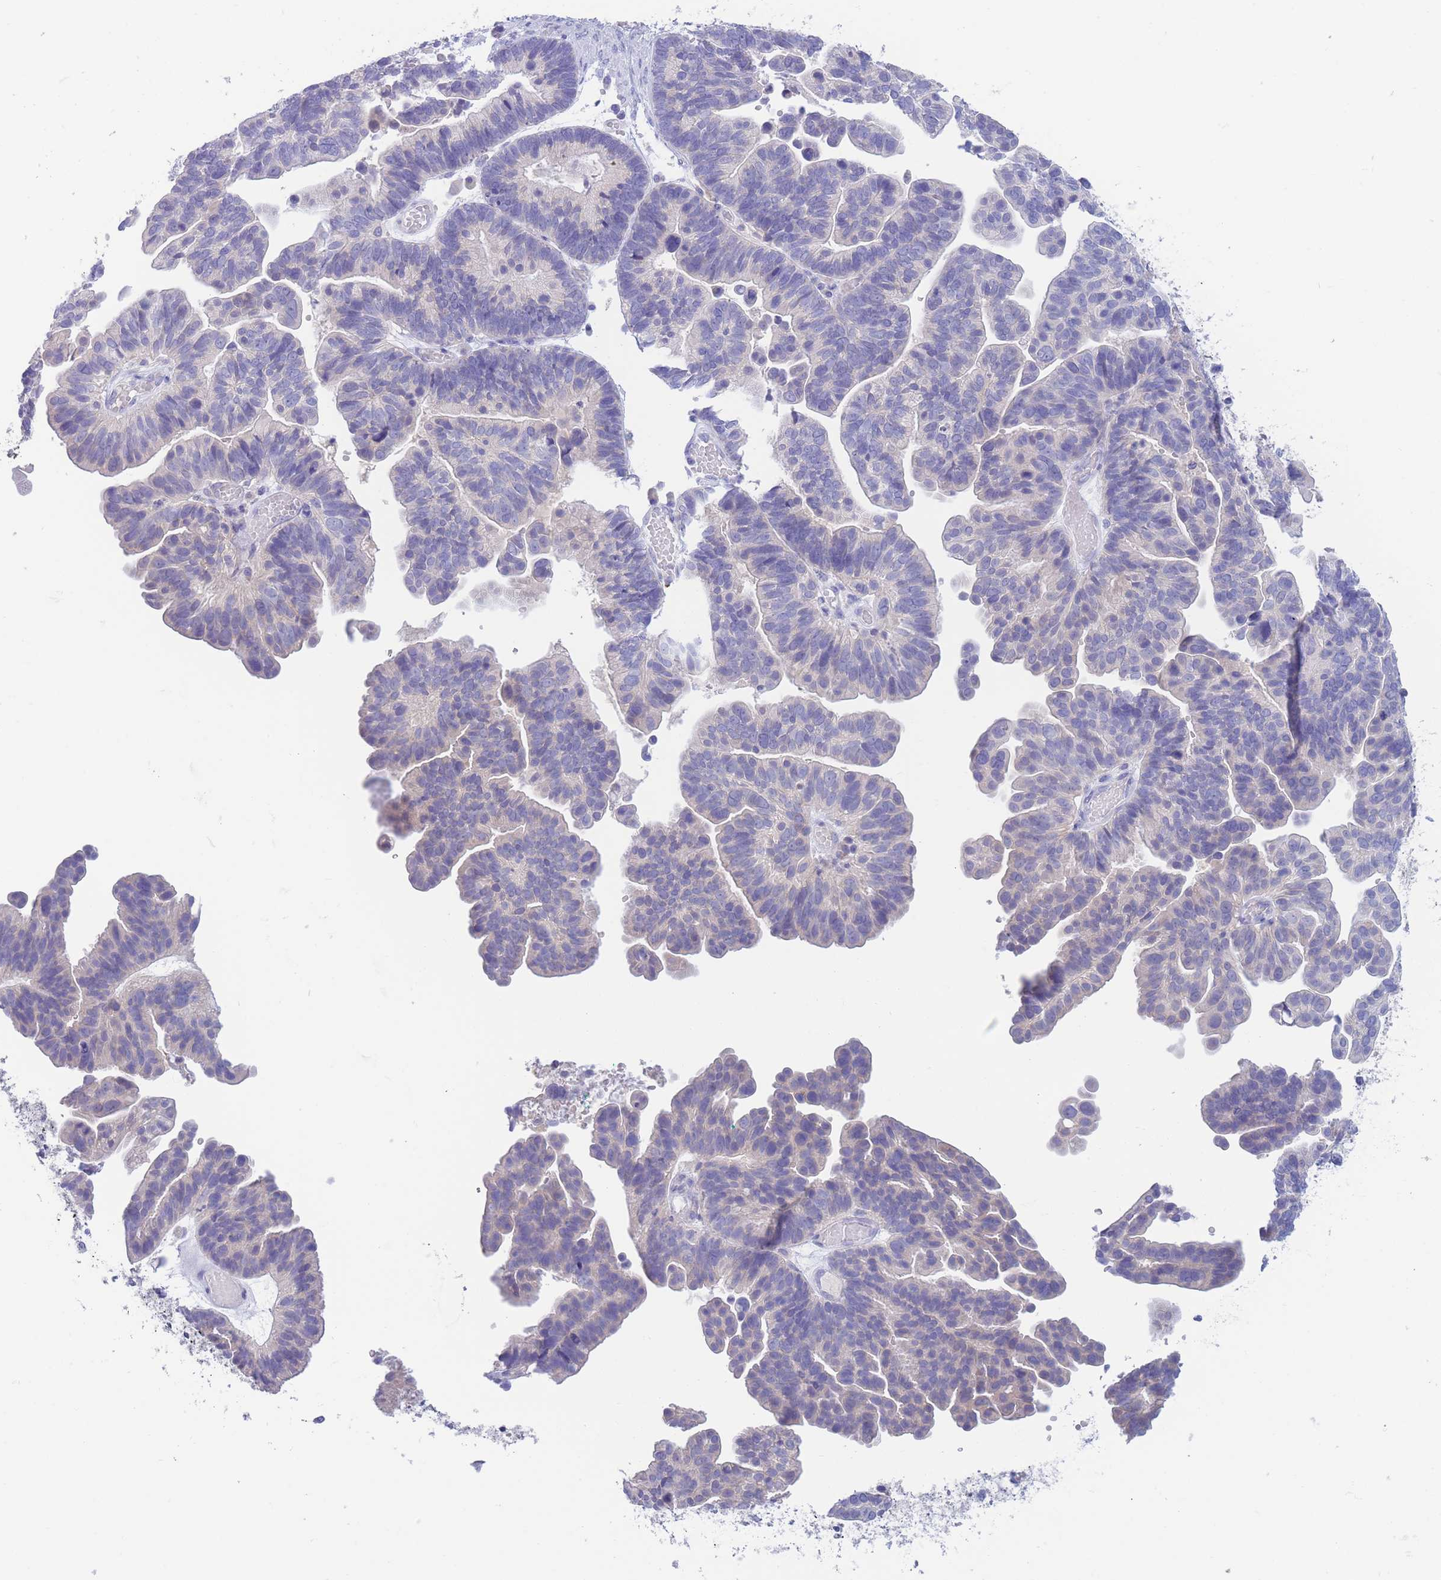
{"staining": {"intensity": "negative", "quantity": "none", "location": "none"}, "tissue": "ovarian cancer", "cell_type": "Tumor cells", "image_type": "cancer", "snomed": [{"axis": "morphology", "description": "Cystadenocarcinoma, serous, NOS"}, {"axis": "topography", "description": "Ovary"}], "caption": "High power microscopy image of an IHC micrograph of ovarian serous cystadenocarcinoma, revealing no significant positivity in tumor cells. (DAB immunohistochemistry (IHC) with hematoxylin counter stain).", "gene": "PCDHB3", "patient": {"sex": "female", "age": 56}}